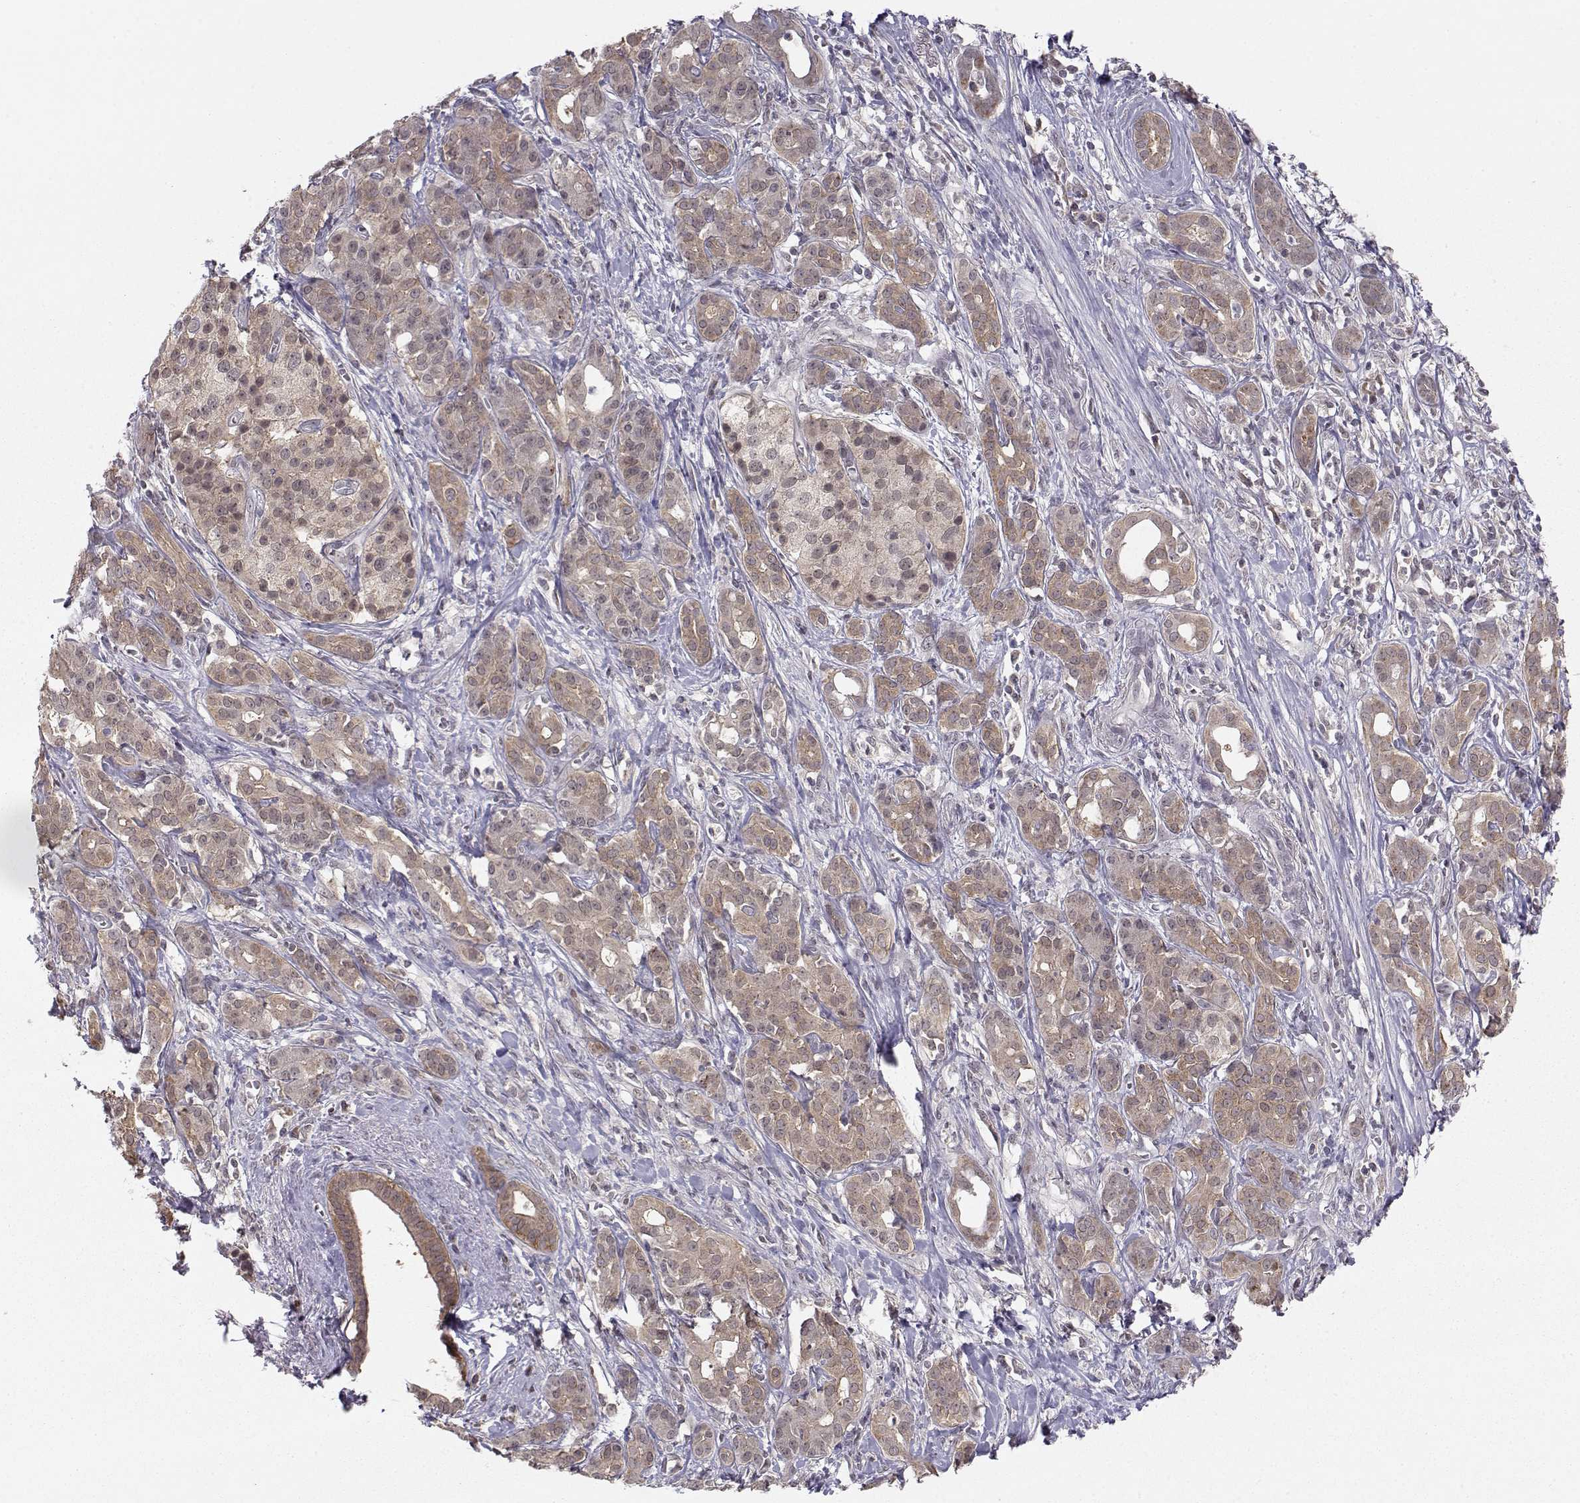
{"staining": {"intensity": "weak", "quantity": ">75%", "location": "cytoplasmic/membranous"}, "tissue": "pancreatic cancer", "cell_type": "Tumor cells", "image_type": "cancer", "snomed": [{"axis": "morphology", "description": "Adenocarcinoma, NOS"}, {"axis": "topography", "description": "Pancreas"}], "caption": "The photomicrograph reveals staining of pancreatic adenocarcinoma, revealing weak cytoplasmic/membranous protein expression (brown color) within tumor cells. (DAB (3,3'-diaminobenzidine) IHC, brown staining for protein, blue staining for nuclei).", "gene": "KIF13B", "patient": {"sex": "male", "age": 61}}